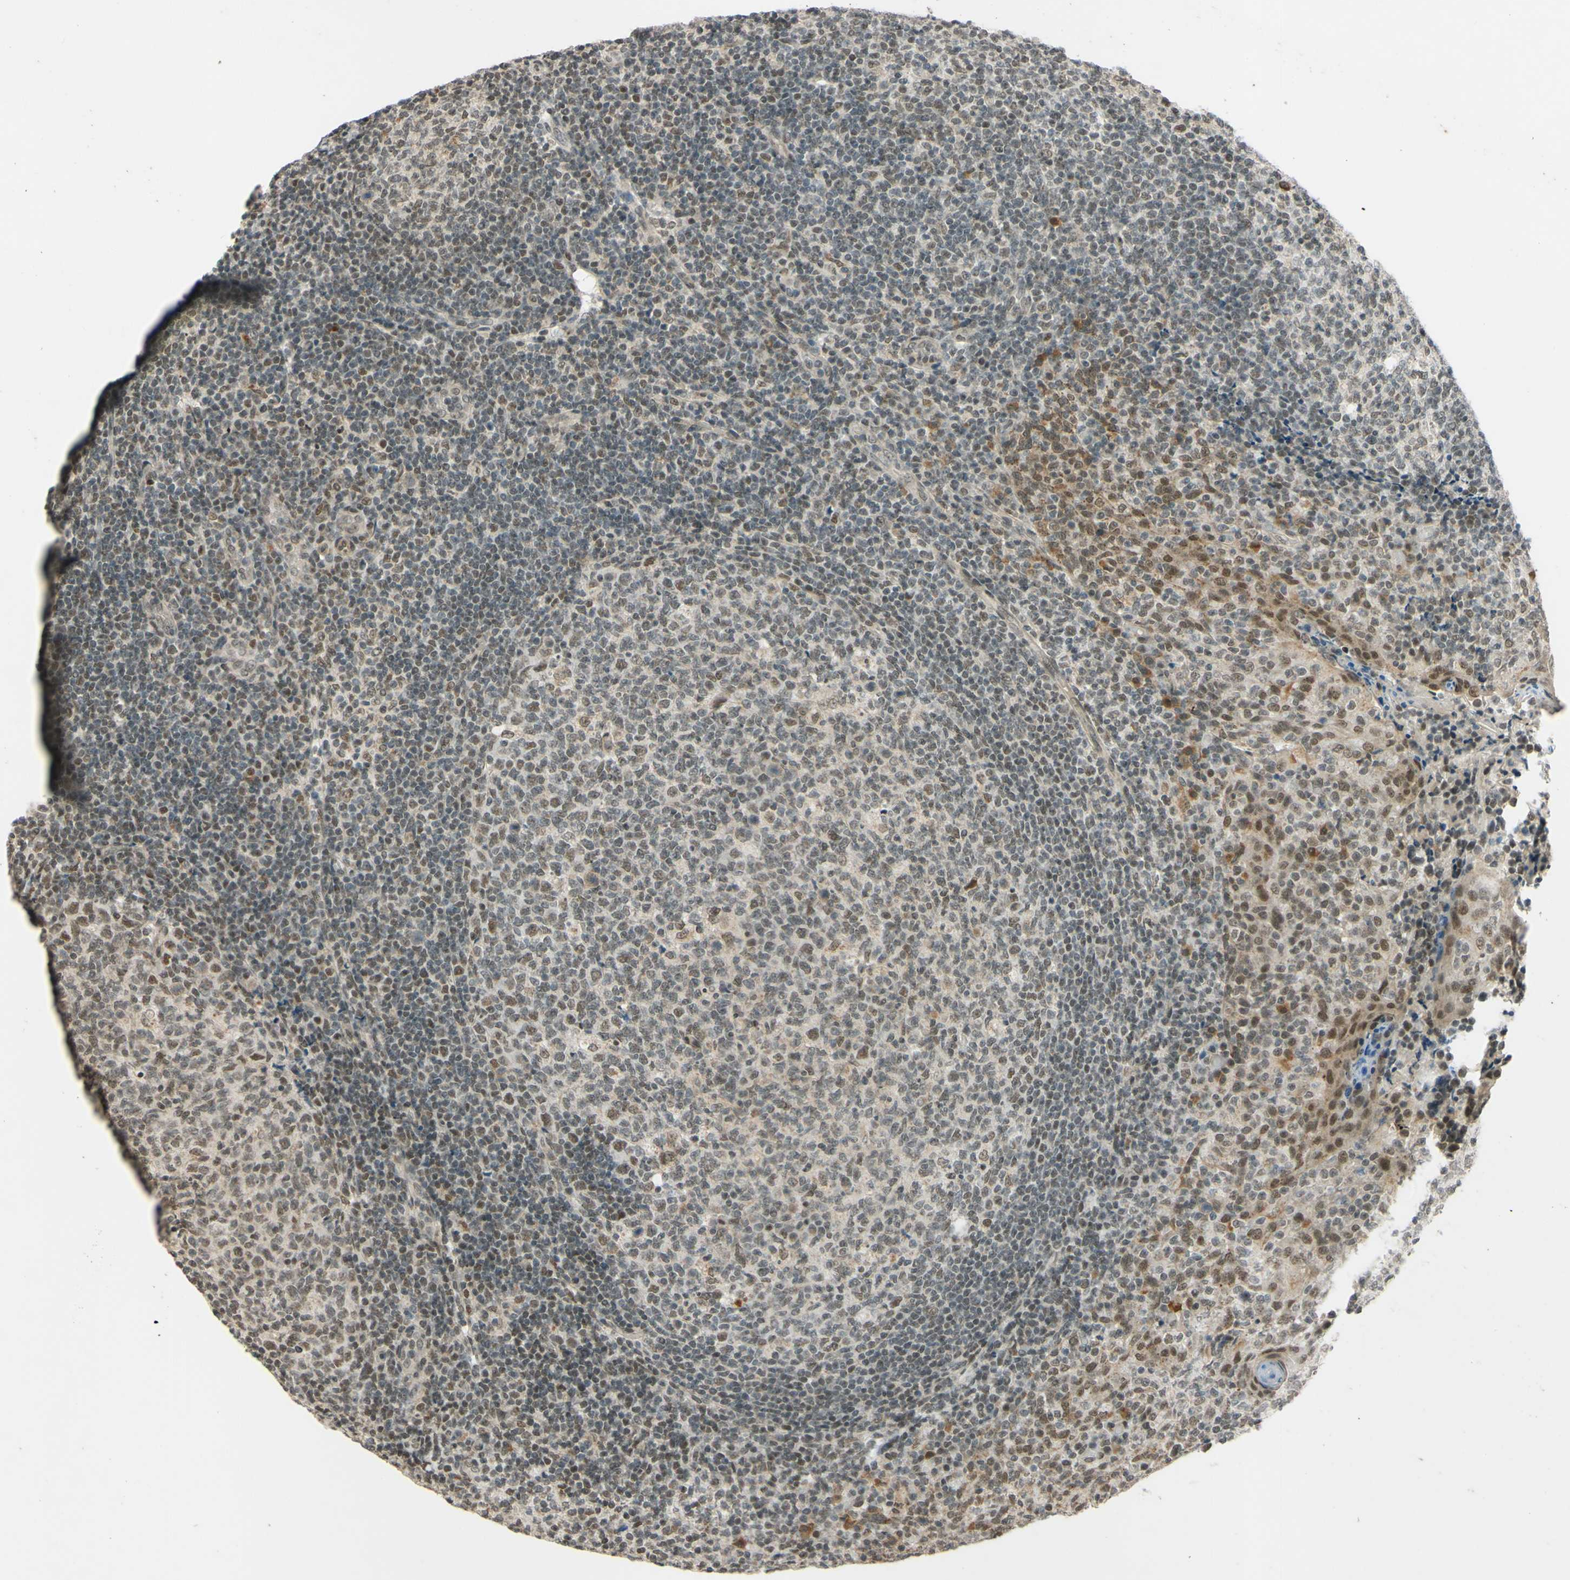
{"staining": {"intensity": "weak", "quantity": ">75%", "location": "nuclear"}, "tissue": "tonsil", "cell_type": "Germinal center cells", "image_type": "normal", "snomed": [{"axis": "morphology", "description": "Normal tissue, NOS"}, {"axis": "topography", "description": "Tonsil"}], "caption": "This micrograph shows IHC staining of normal human tonsil, with low weak nuclear expression in about >75% of germinal center cells.", "gene": "SMARCB1", "patient": {"sex": "female", "age": 19}}